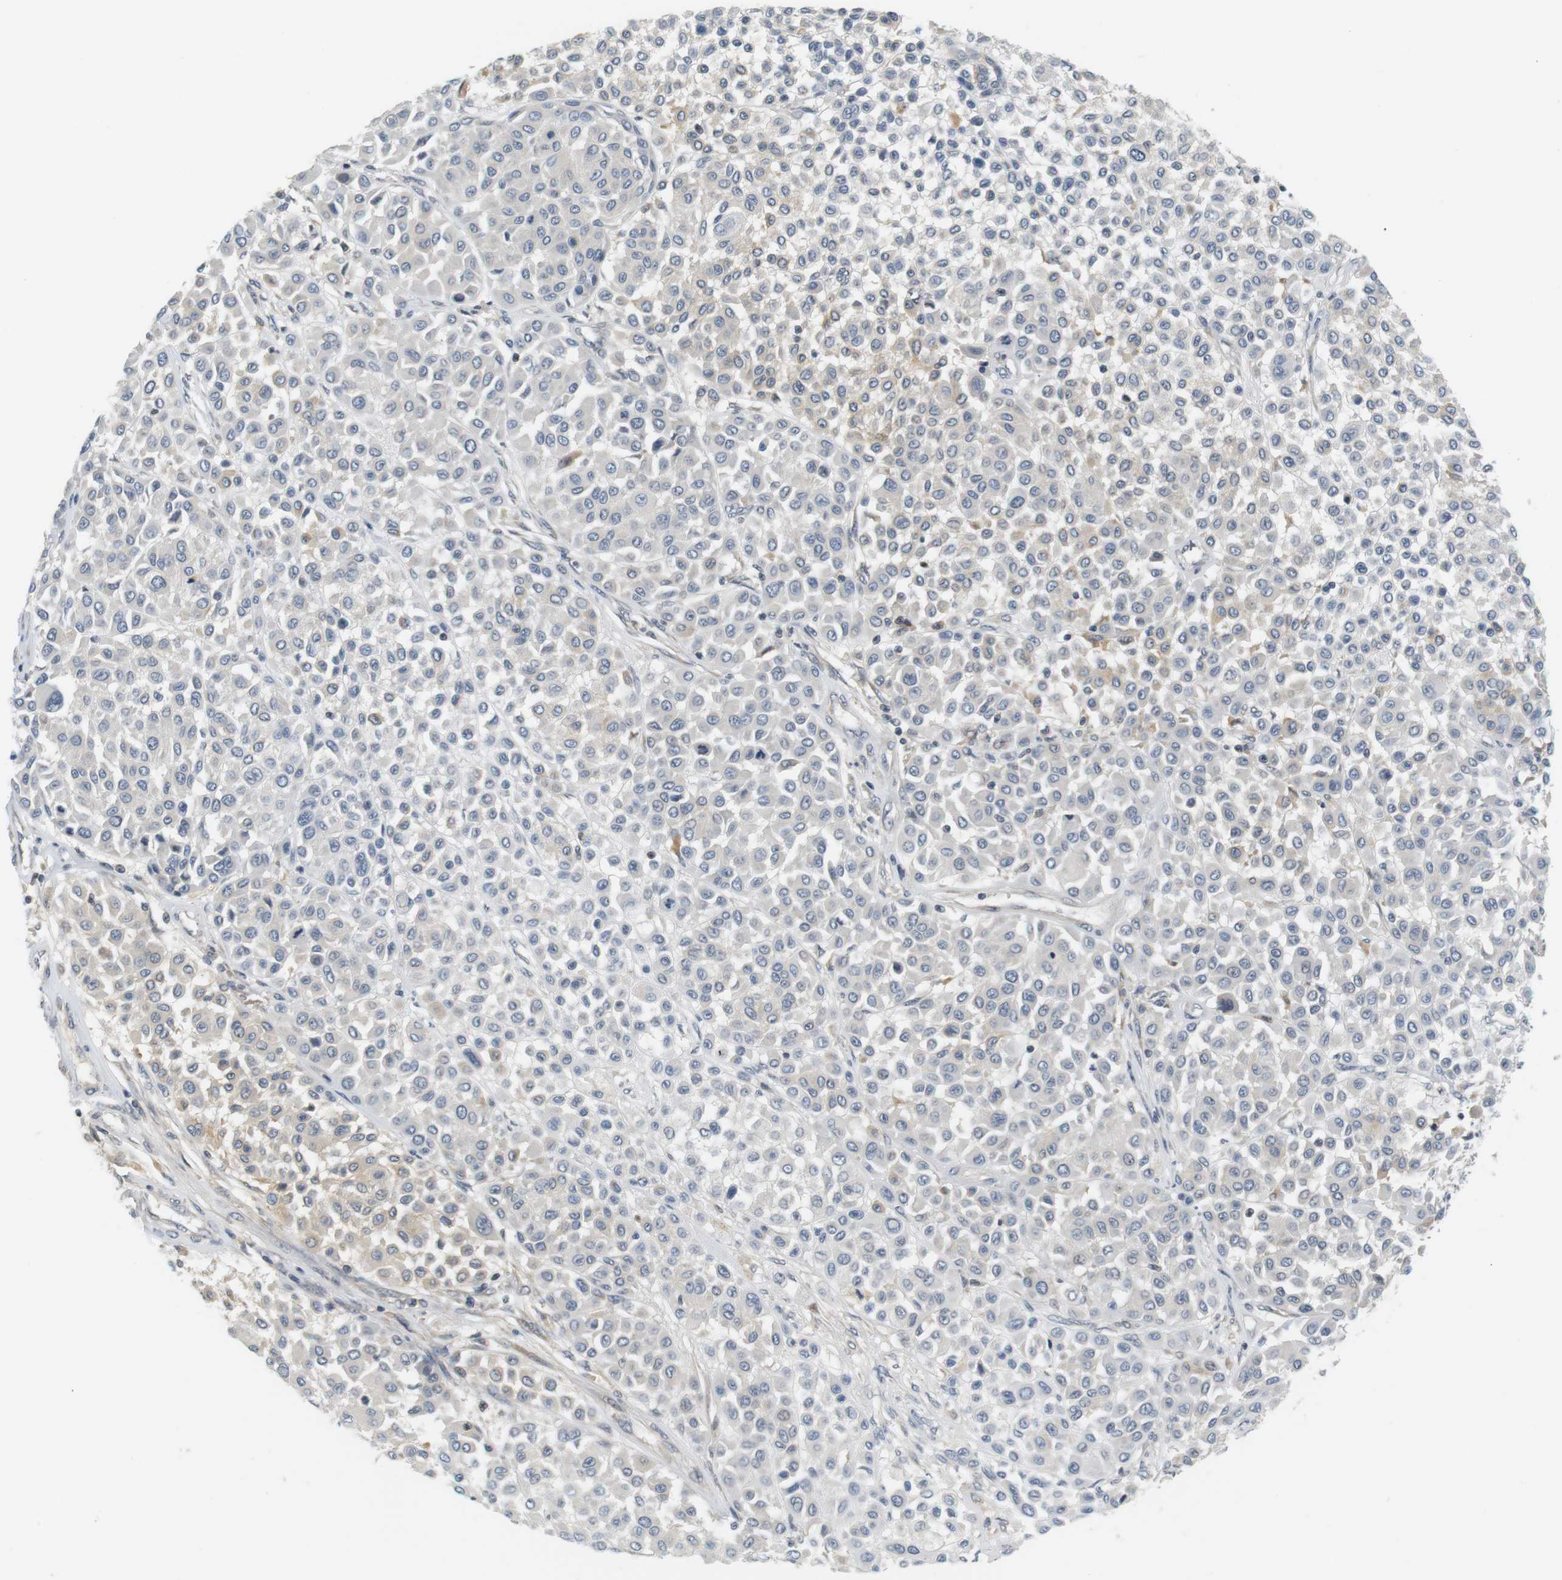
{"staining": {"intensity": "negative", "quantity": "none", "location": "none"}, "tissue": "melanoma", "cell_type": "Tumor cells", "image_type": "cancer", "snomed": [{"axis": "morphology", "description": "Malignant melanoma, Metastatic site"}, {"axis": "topography", "description": "Soft tissue"}], "caption": "Immunohistochemical staining of human melanoma demonstrates no significant staining in tumor cells.", "gene": "WNT7A", "patient": {"sex": "male", "age": 41}}